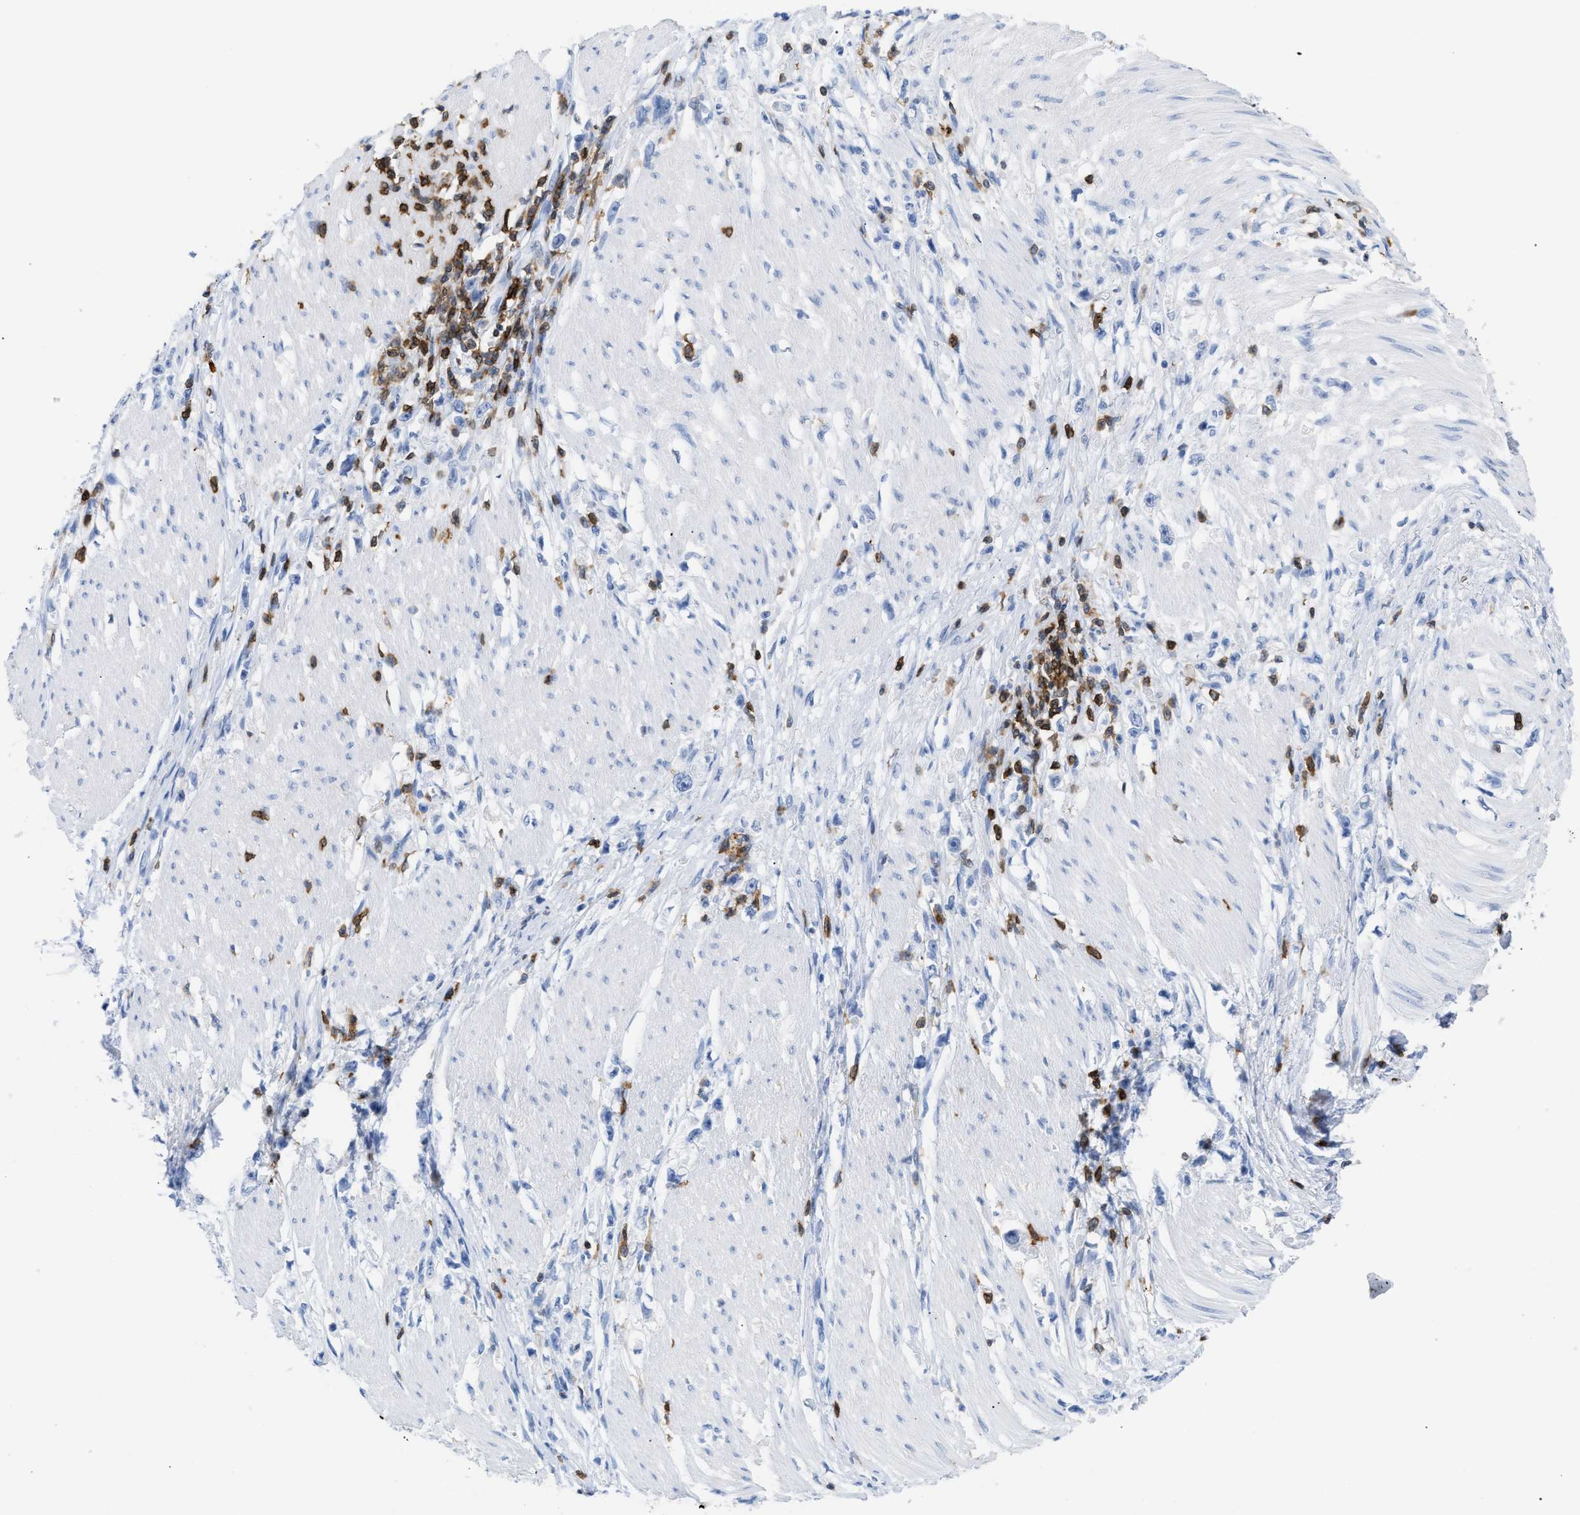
{"staining": {"intensity": "negative", "quantity": "none", "location": "none"}, "tissue": "stomach cancer", "cell_type": "Tumor cells", "image_type": "cancer", "snomed": [{"axis": "morphology", "description": "Adenocarcinoma, NOS"}, {"axis": "topography", "description": "Stomach"}], "caption": "The immunohistochemistry photomicrograph has no significant expression in tumor cells of stomach adenocarcinoma tissue.", "gene": "LCP1", "patient": {"sex": "female", "age": 59}}